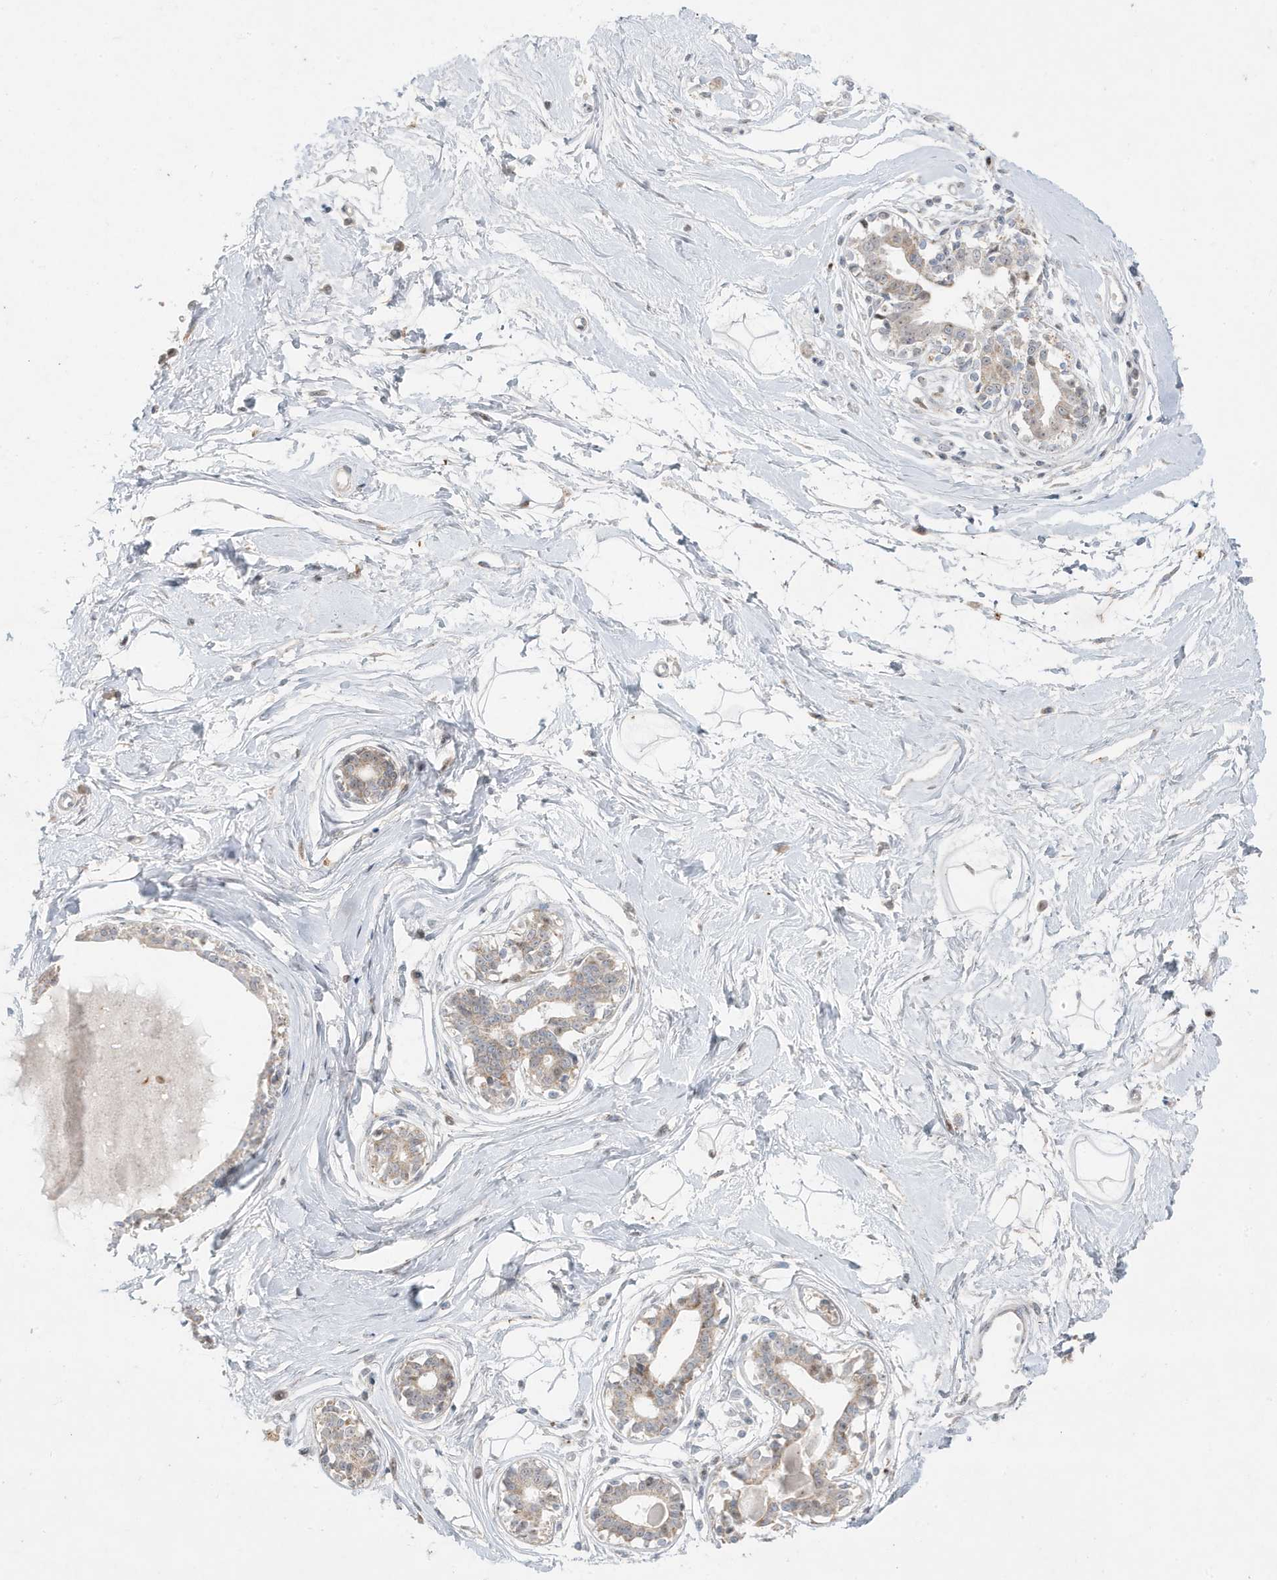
{"staining": {"intensity": "negative", "quantity": "none", "location": "none"}, "tissue": "breast", "cell_type": "Adipocytes", "image_type": "normal", "snomed": [{"axis": "morphology", "description": "Normal tissue, NOS"}, {"axis": "topography", "description": "Breast"}], "caption": "A photomicrograph of human breast is negative for staining in adipocytes. Brightfield microscopy of IHC stained with DAB (brown) and hematoxylin (blue), captured at high magnification.", "gene": "FNDC1", "patient": {"sex": "female", "age": 45}}